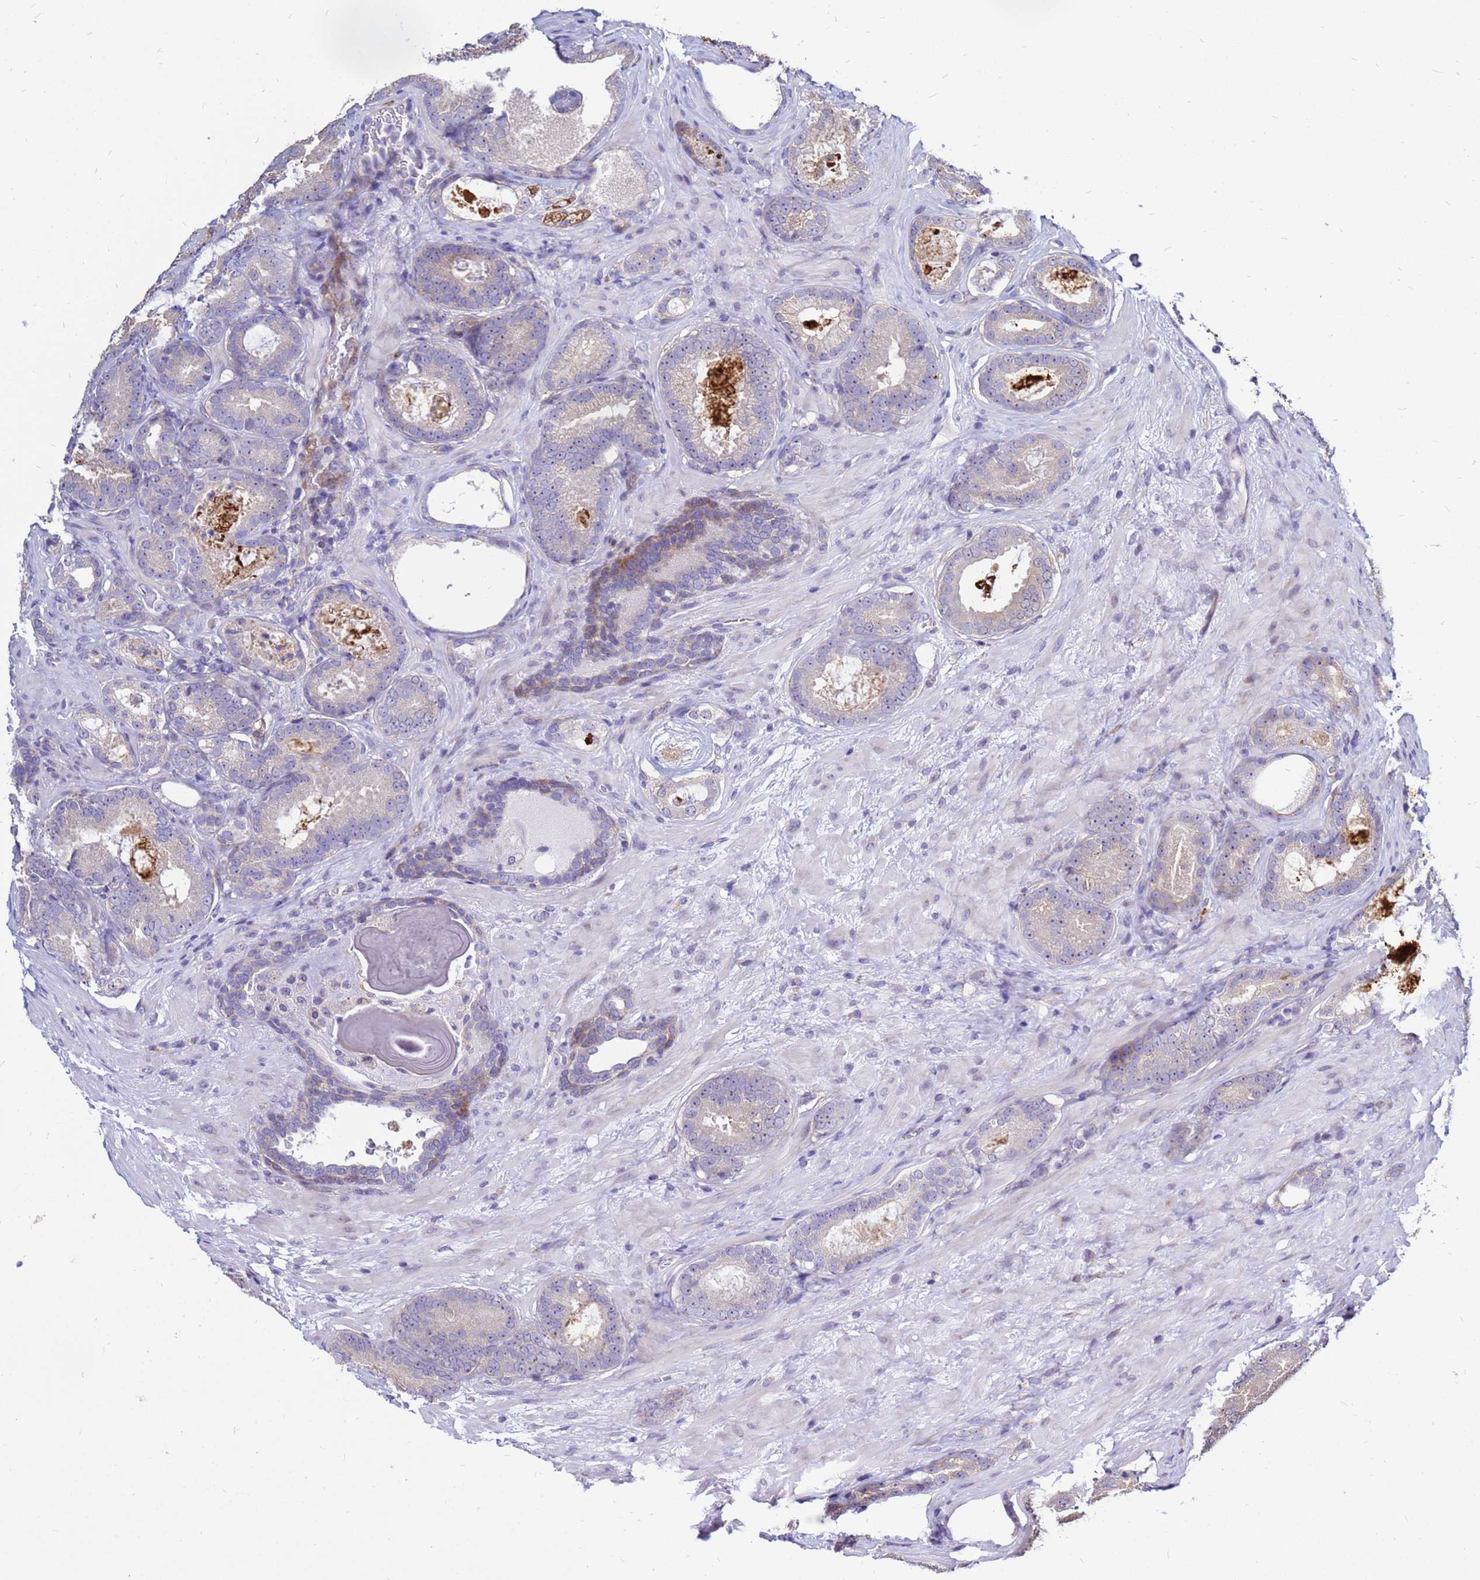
{"staining": {"intensity": "negative", "quantity": "none", "location": "none"}, "tissue": "prostate cancer", "cell_type": "Tumor cells", "image_type": "cancer", "snomed": [{"axis": "morphology", "description": "Adenocarcinoma, High grade"}, {"axis": "topography", "description": "Prostate"}], "caption": "Prostate cancer was stained to show a protein in brown. There is no significant expression in tumor cells. The staining was performed using DAB to visualize the protein expression in brown, while the nuclei were stained in blue with hematoxylin (Magnification: 20x).", "gene": "MOB2", "patient": {"sex": "male", "age": 66}}